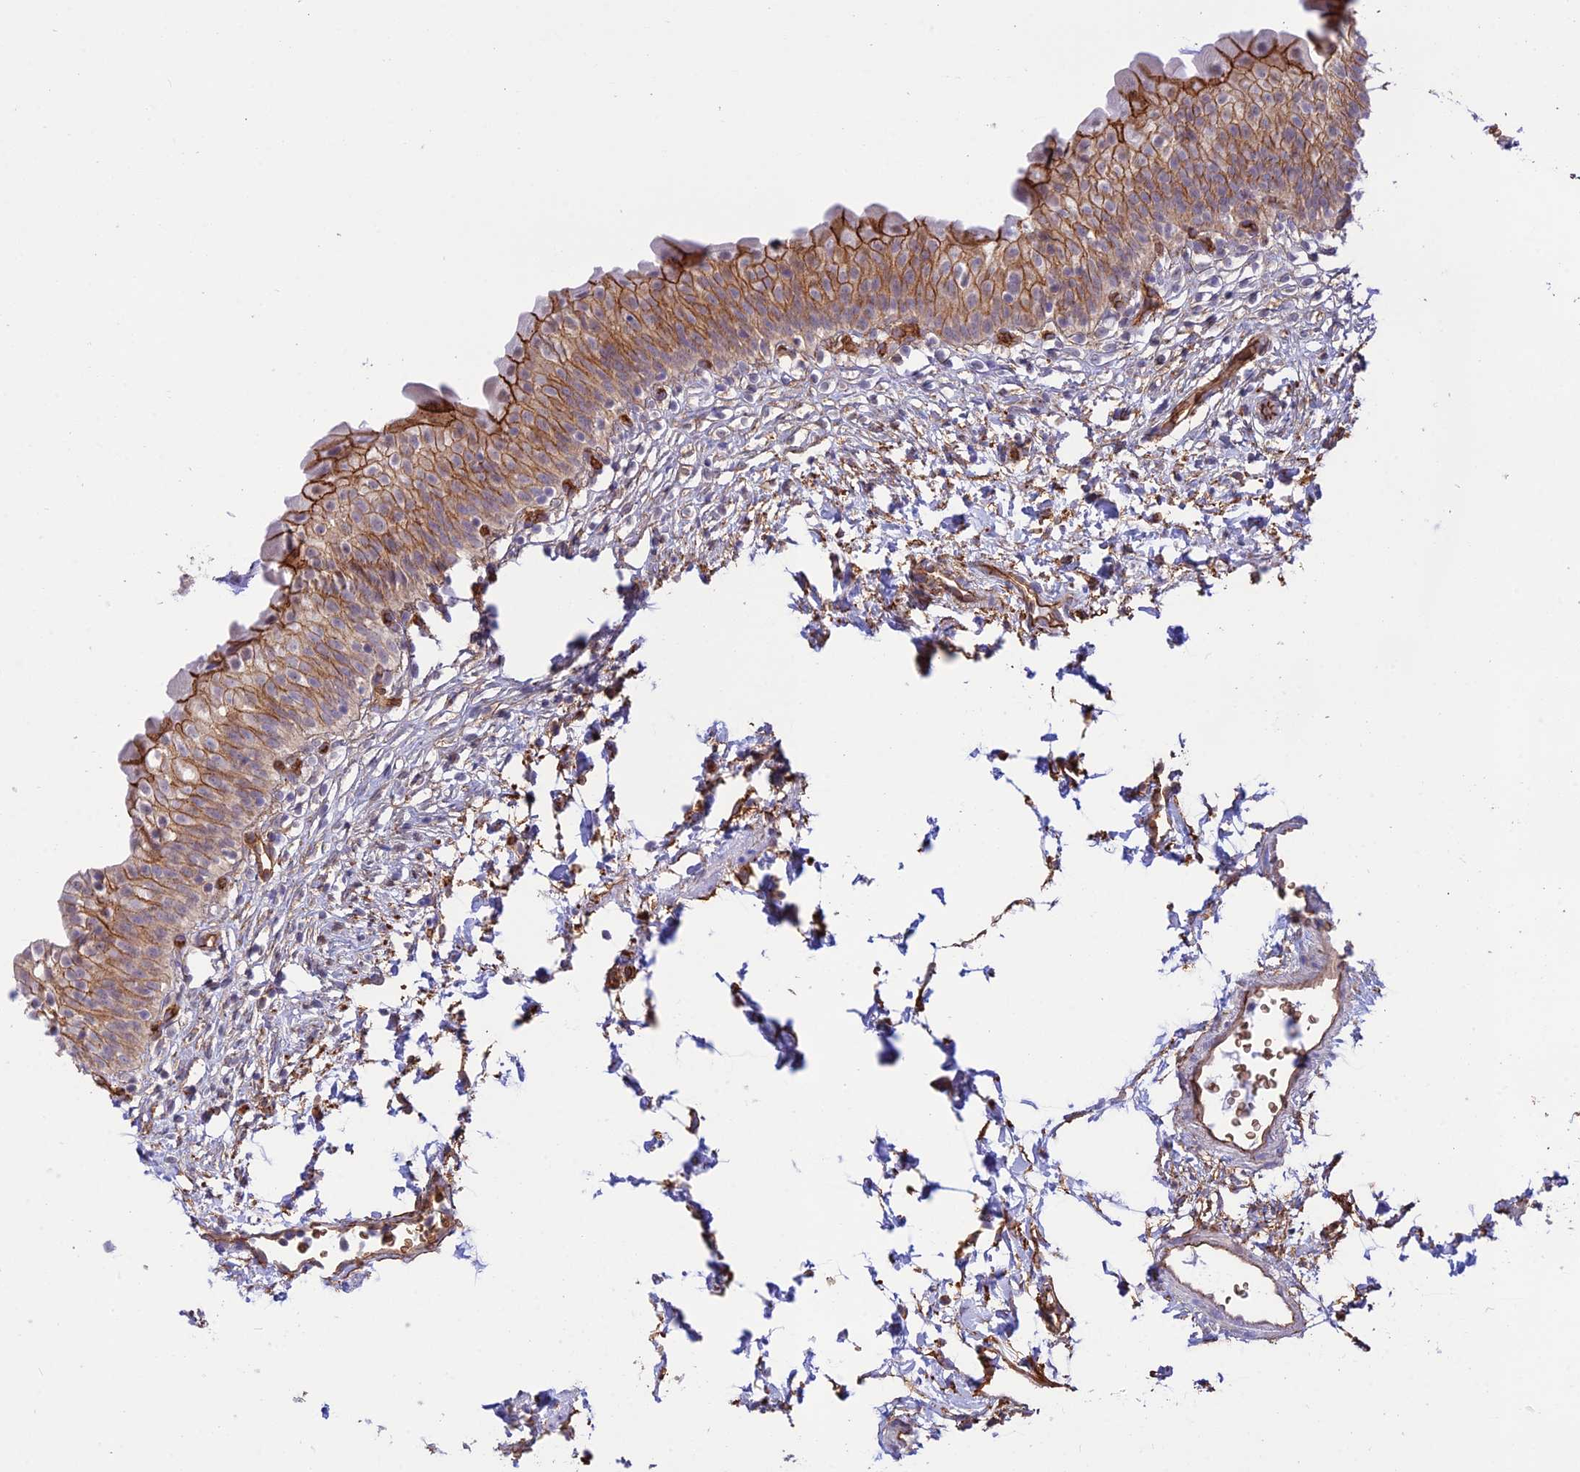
{"staining": {"intensity": "strong", "quantity": "25%-75%", "location": "cytoplasmic/membranous"}, "tissue": "urinary bladder", "cell_type": "Urothelial cells", "image_type": "normal", "snomed": [{"axis": "morphology", "description": "Normal tissue, NOS"}, {"axis": "topography", "description": "Urinary bladder"}], "caption": "A histopathology image of human urinary bladder stained for a protein exhibits strong cytoplasmic/membranous brown staining in urothelial cells. The protein of interest is stained brown, and the nuclei are stained in blue (DAB (3,3'-diaminobenzidine) IHC with brightfield microscopy, high magnification).", "gene": "YPEL5", "patient": {"sex": "male", "age": 55}}